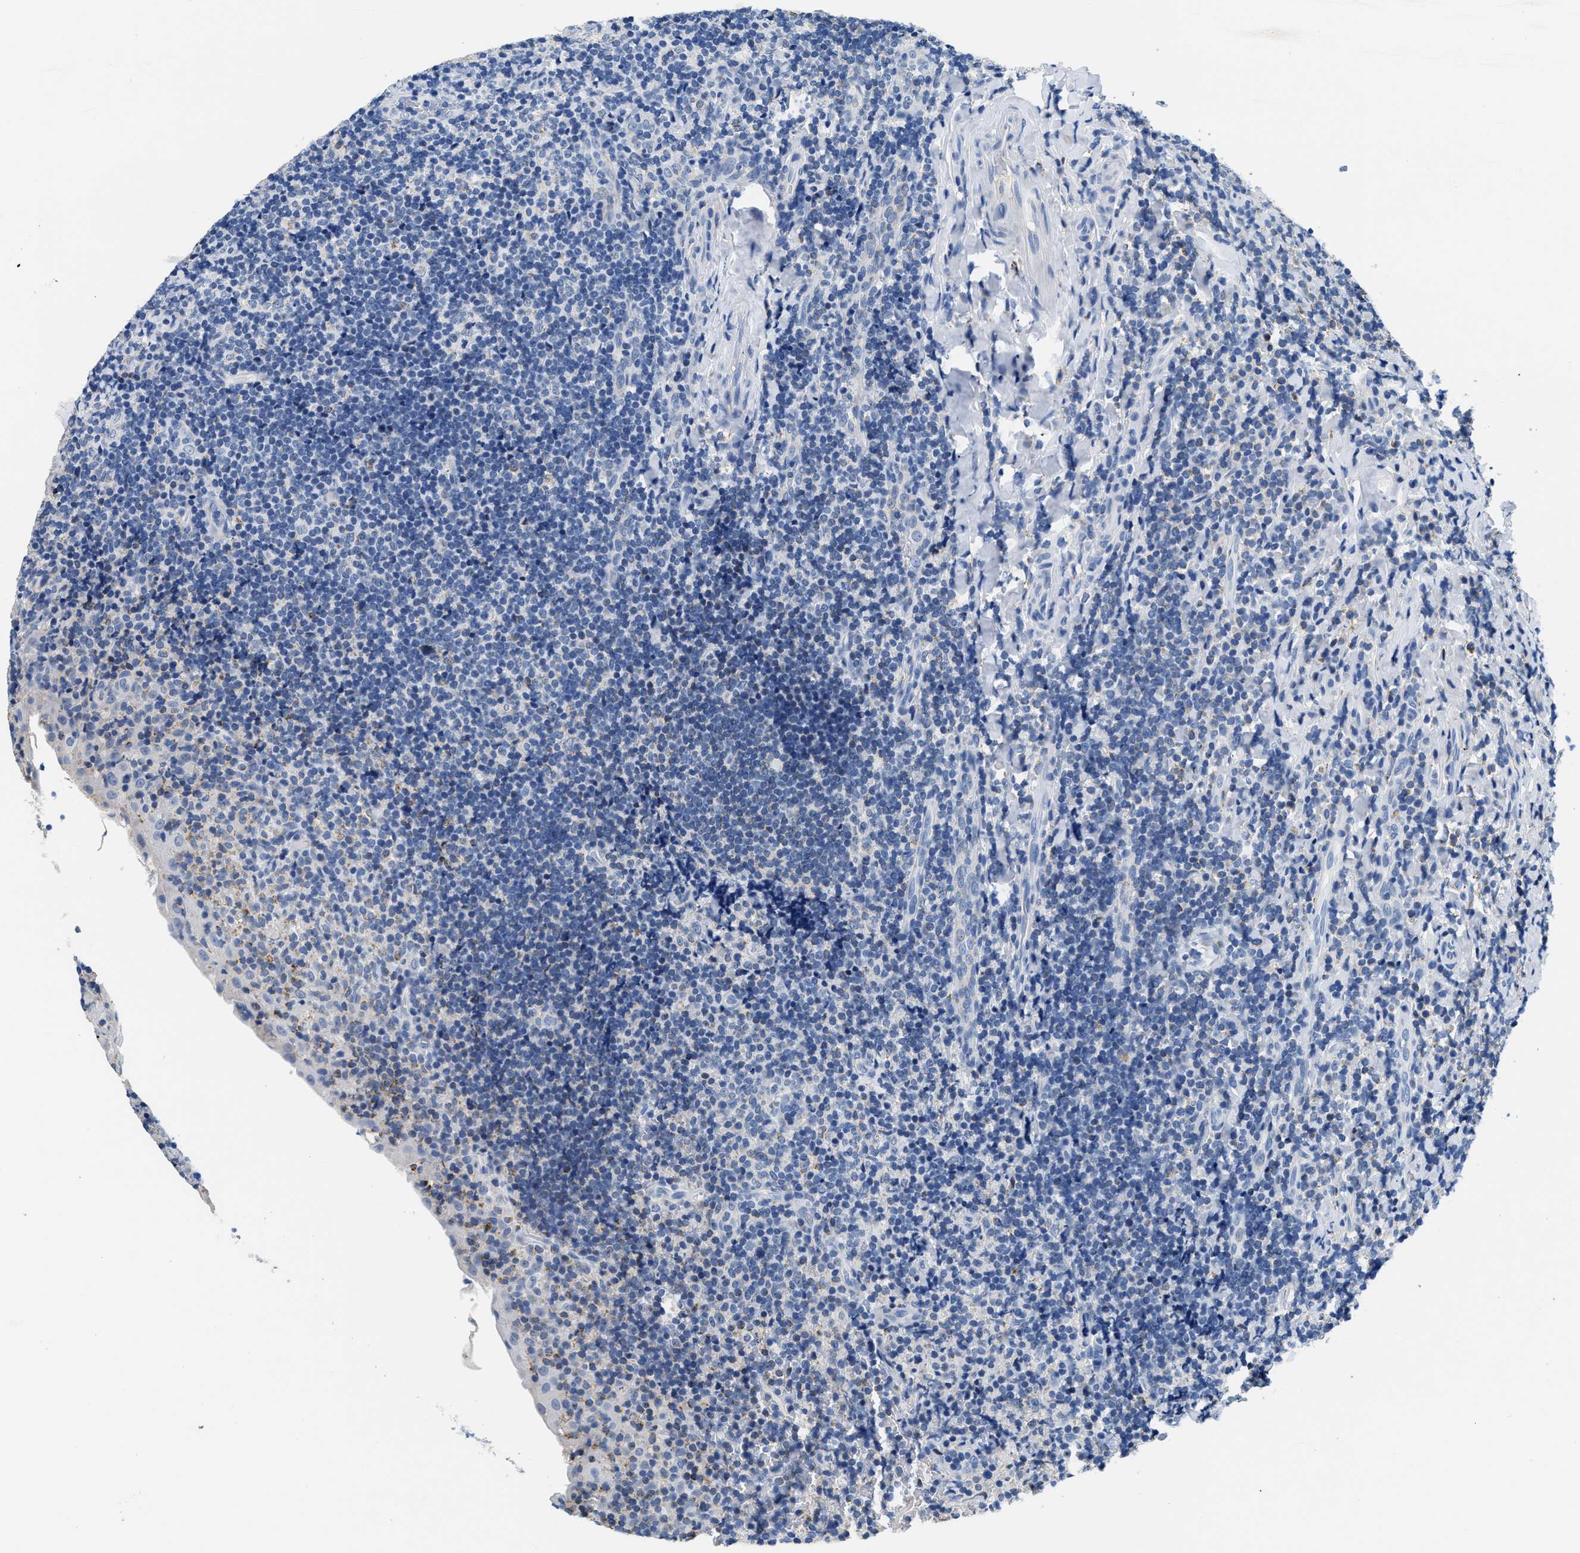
{"staining": {"intensity": "negative", "quantity": "none", "location": "none"}, "tissue": "tonsil", "cell_type": "Germinal center cells", "image_type": "normal", "snomed": [{"axis": "morphology", "description": "Normal tissue, NOS"}, {"axis": "topography", "description": "Tonsil"}], "caption": "Tonsil stained for a protein using immunohistochemistry (IHC) displays no staining germinal center cells.", "gene": "PCK2", "patient": {"sex": "male", "age": 37}}